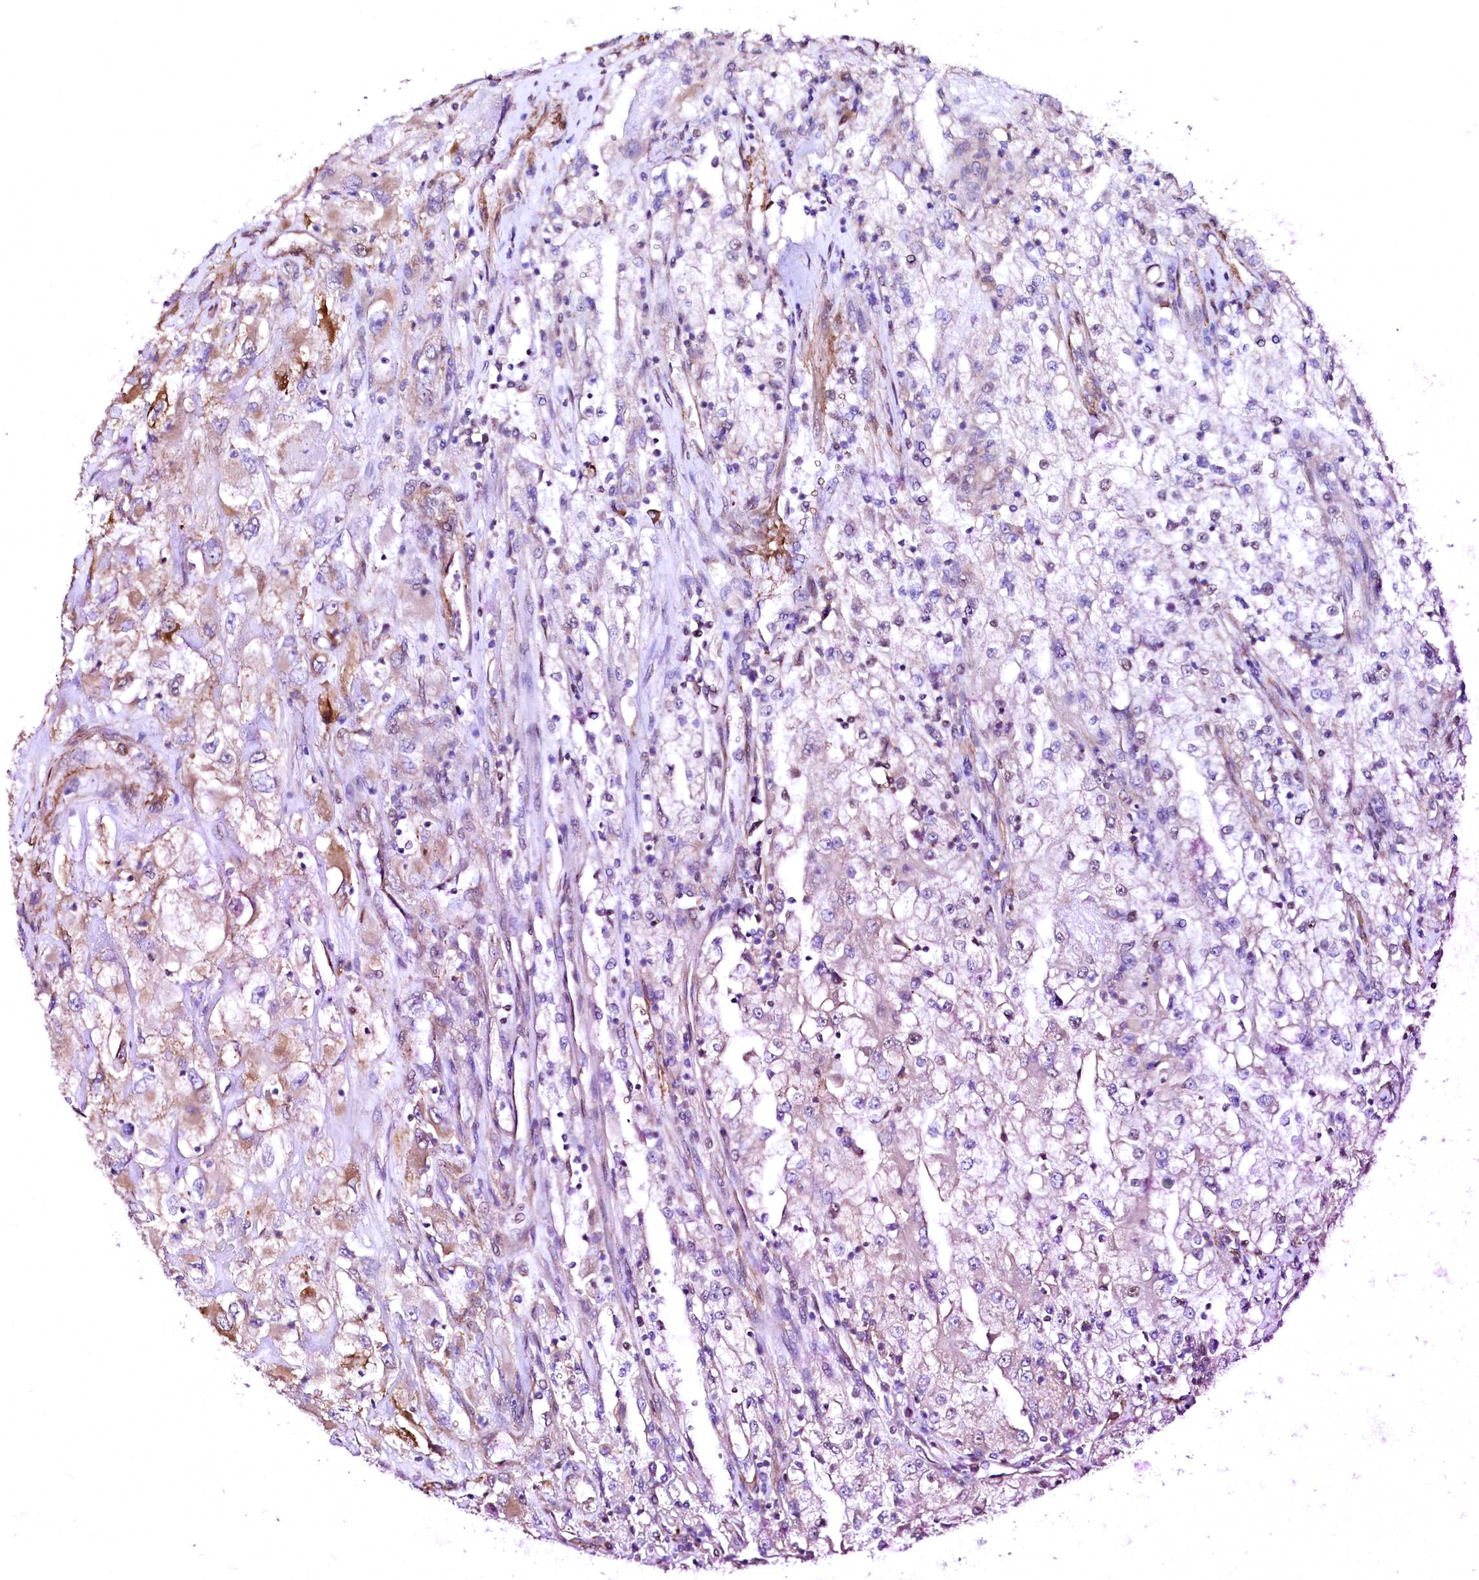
{"staining": {"intensity": "weak", "quantity": "<25%", "location": "cytoplasmic/membranous"}, "tissue": "renal cancer", "cell_type": "Tumor cells", "image_type": "cancer", "snomed": [{"axis": "morphology", "description": "Adenocarcinoma, NOS"}, {"axis": "topography", "description": "Kidney"}], "caption": "This is a histopathology image of immunohistochemistry (IHC) staining of renal cancer, which shows no expression in tumor cells.", "gene": "GPR176", "patient": {"sex": "female", "age": 52}}